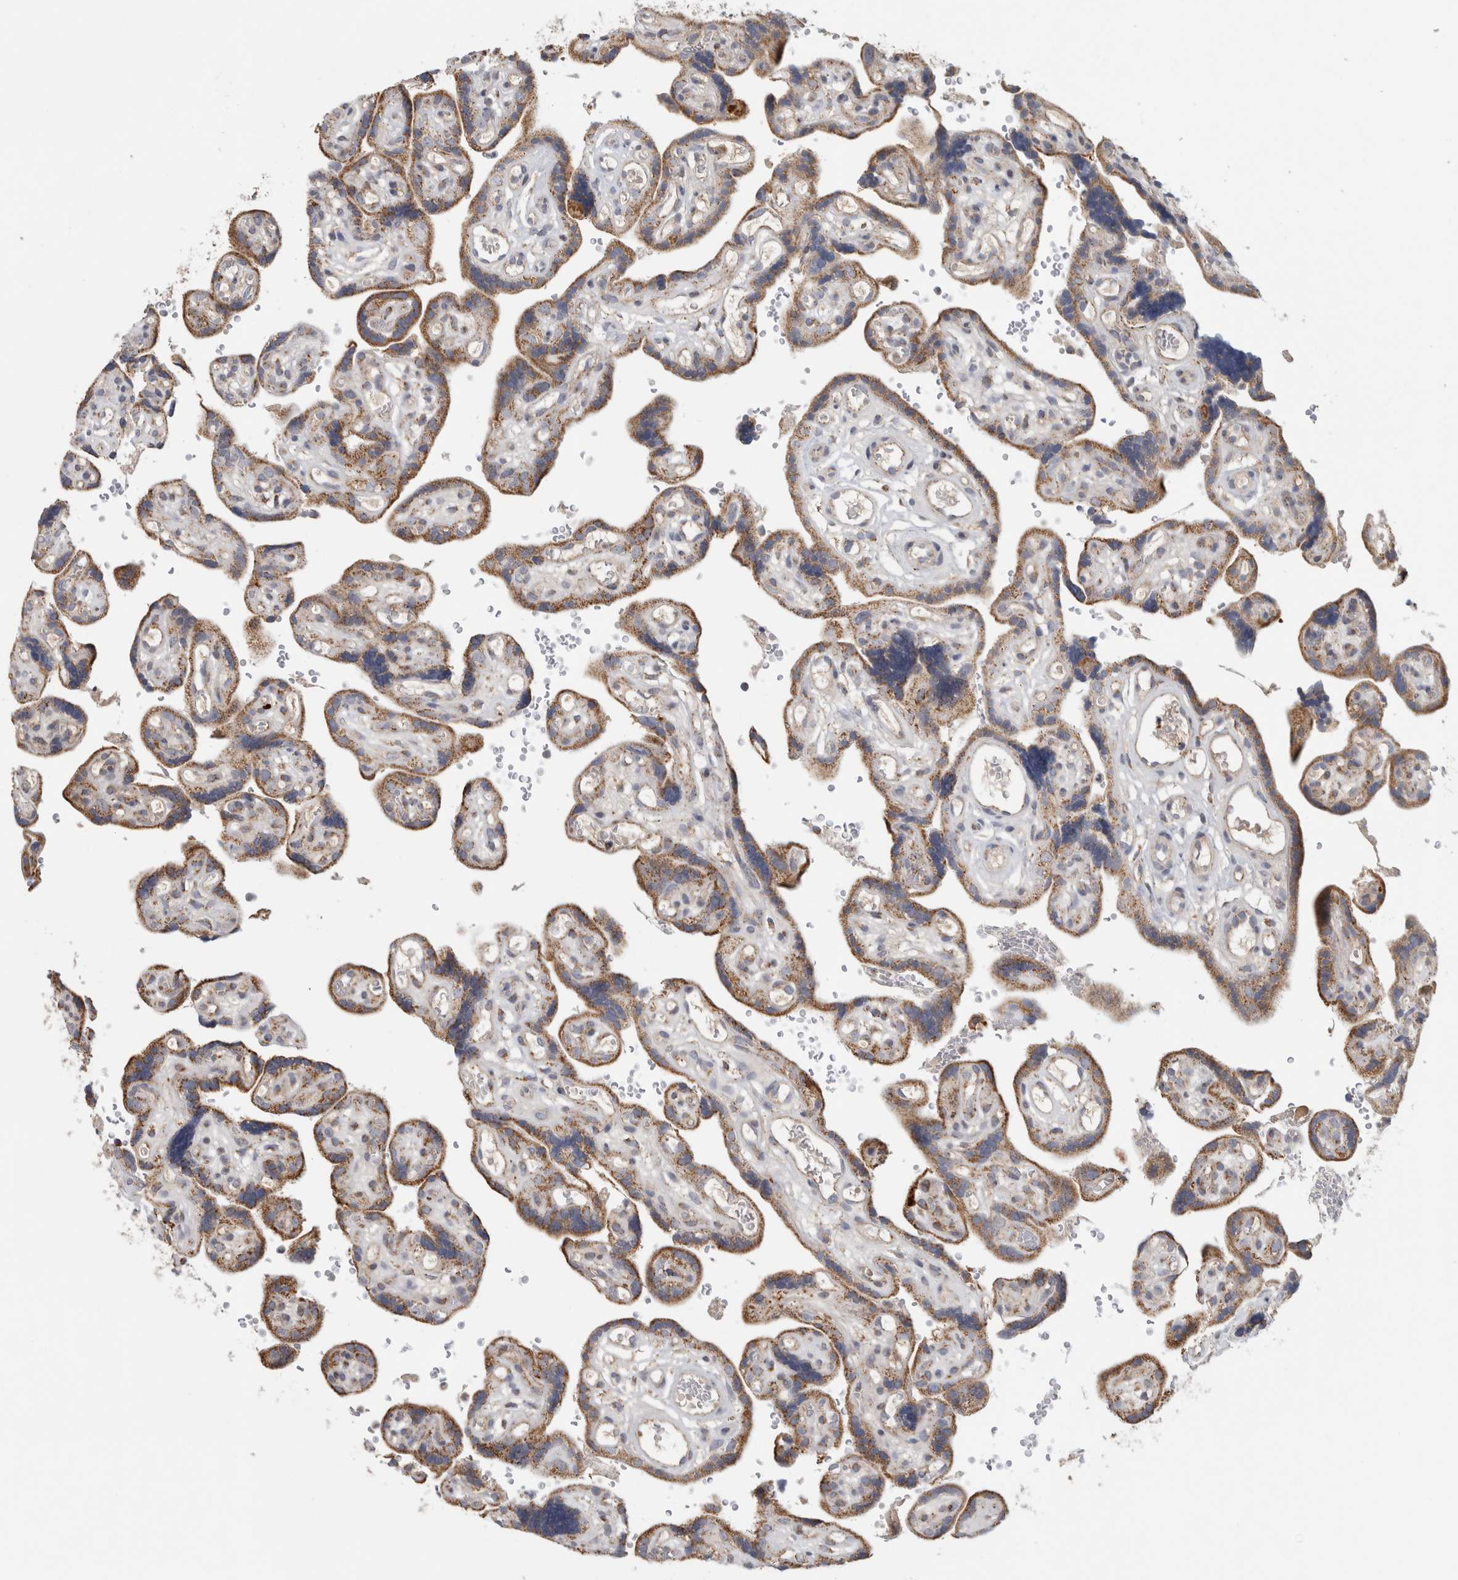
{"staining": {"intensity": "moderate", "quantity": ">75%", "location": "cytoplasmic/membranous"}, "tissue": "placenta", "cell_type": "Decidual cells", "image_type": "normal", "snomed": [{"axis": "morphology", "description": "Normal tissue, NOS"}, {"axis": "topography", "description": "Placenta"}], "caption": "Protein analysis of benign placenta exhibits moderate cytoplasmic/membranous positivity in approximately >75% of decidual cells. The staining was performed using DAB (3,3'-diaminobenzidine) to visualize the protein expression in brown, while the nuclei were stained in blue with hematoxylin (Magnification: 20x).", "gene": "ST8SIA1", "patient": {"sex": "female", "age": 30}}